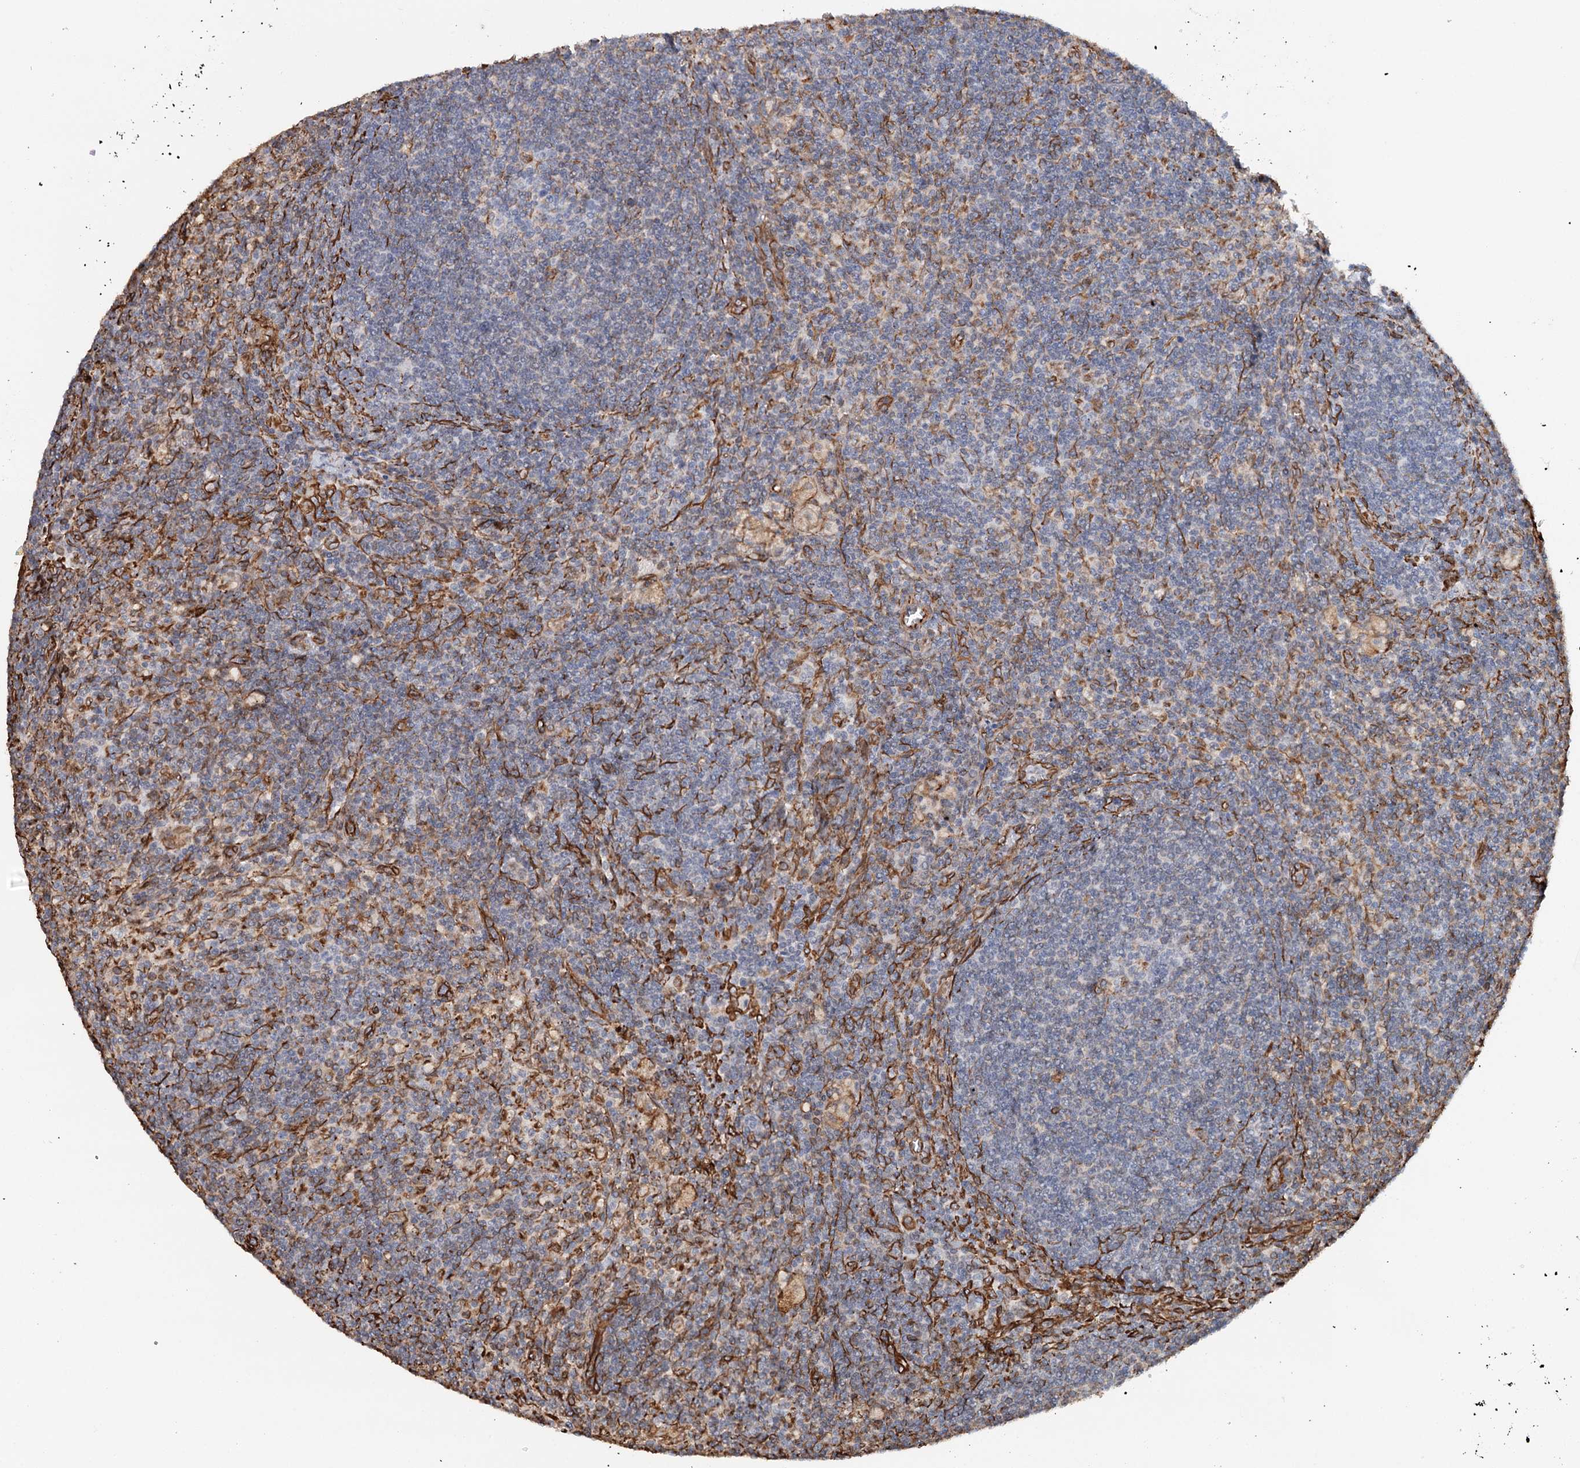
{"staining": {"intensity": "negative", "quantity": "none", "location": "none"}, "tissue": "lymph node", "cell_type": "Germinal center cells", "image_type": "normal", "snomed": [{"axis": "morphology", "description": "Normal tissue, NOS"}, {"axis": "topography", "description": "Lymph node"}], "caption": "Germinal center cells show no significant protein staining in benign lymph node. Nuclei are stained in blue.", "gene": "SYNPO", "patient": {"sex": "male", "age": 69}}